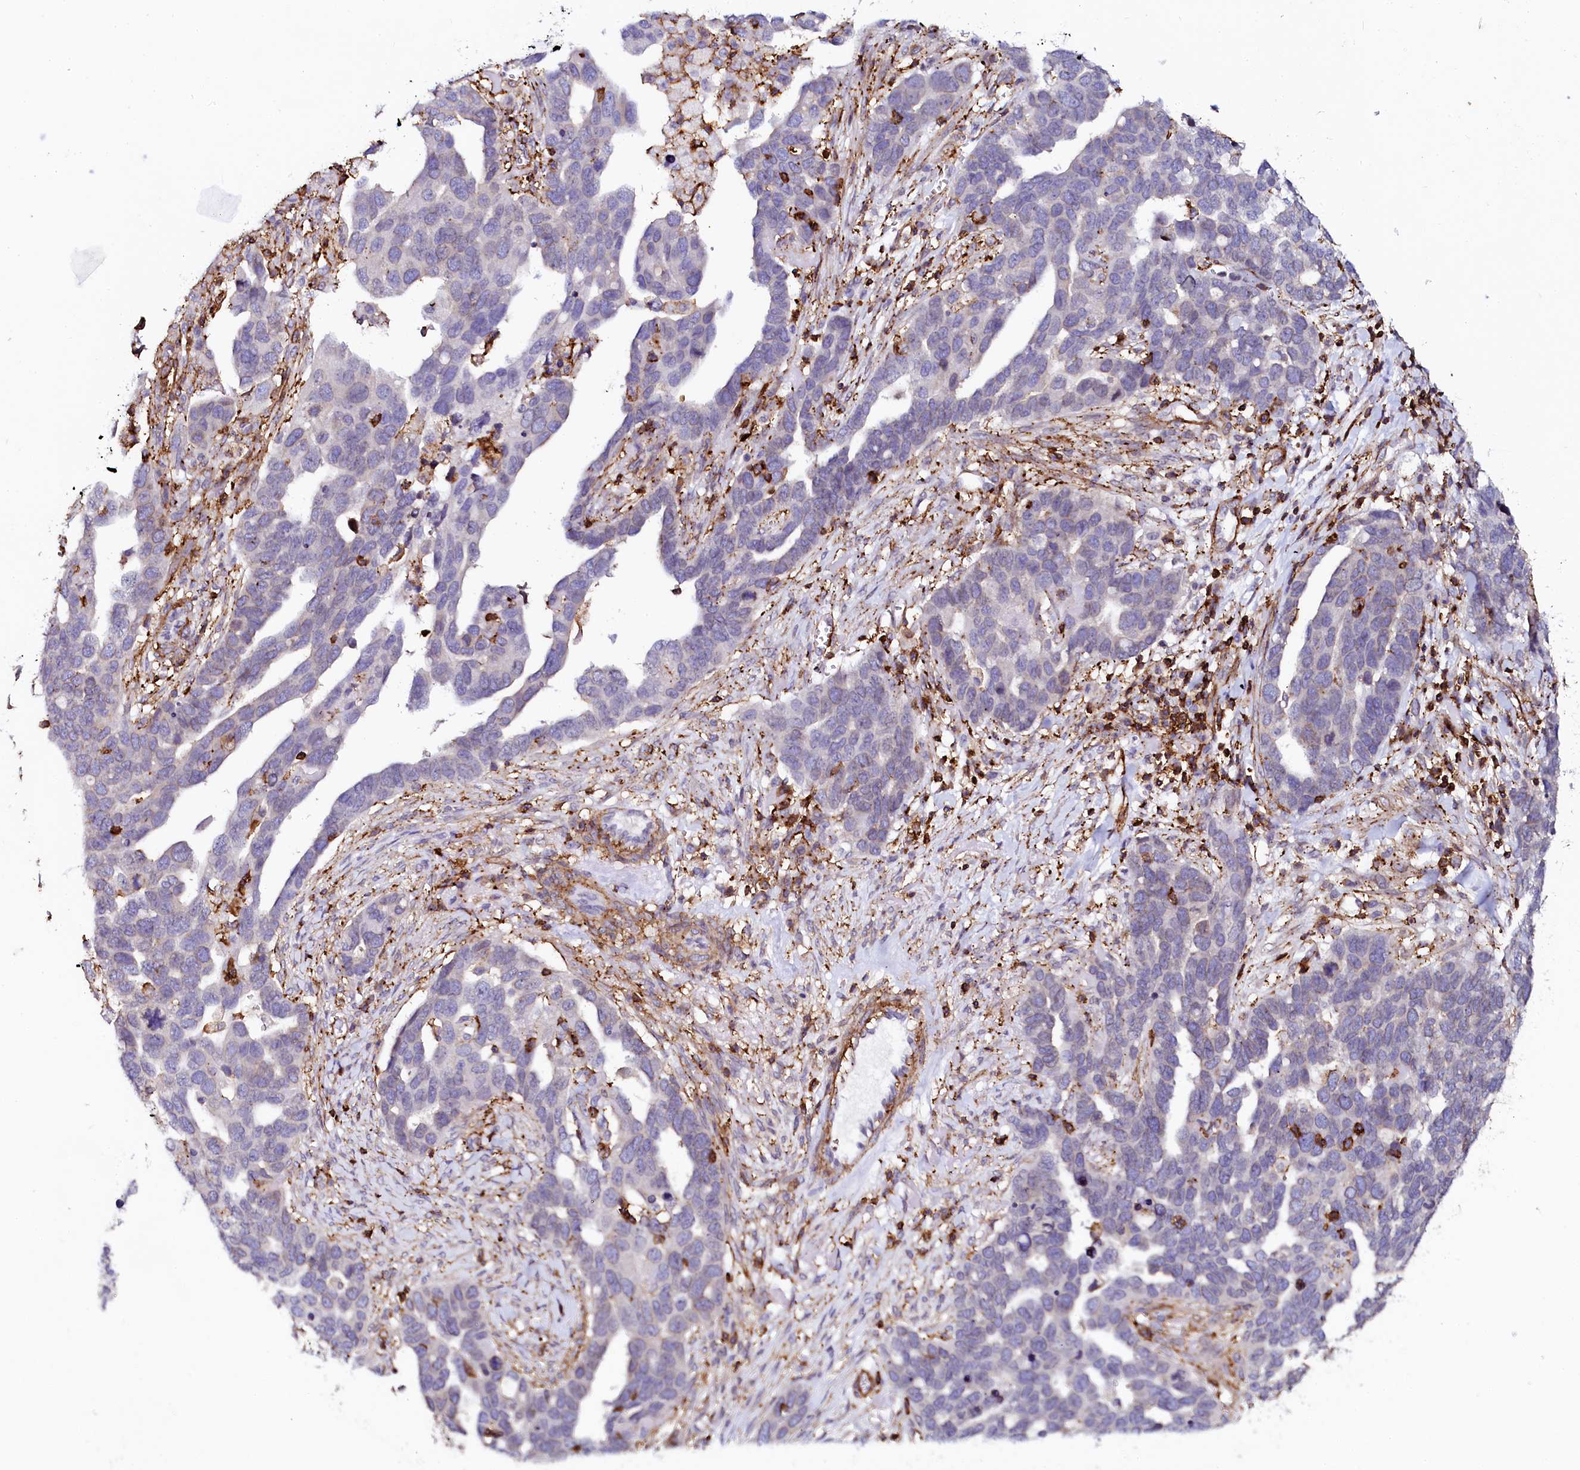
{"staining": {"intensity": "negative", "quantity": "none", "location": "none"}, "tissue": "ovarian cancer", "cell_type": "Tumor cells", "image_type": "cancer", "snomed": [{"axis": "morphology", "description": "Cystadenocarcinoma, serous, NOS"}, {"axis": "topography", "description": "Ovary"}], "caption": "Immunohistochemical staining of human ovarian cancer reveals no significant staining in tumor cells.", "gene": "AAAS", "patient": {"sex": "female", "age": 54}}